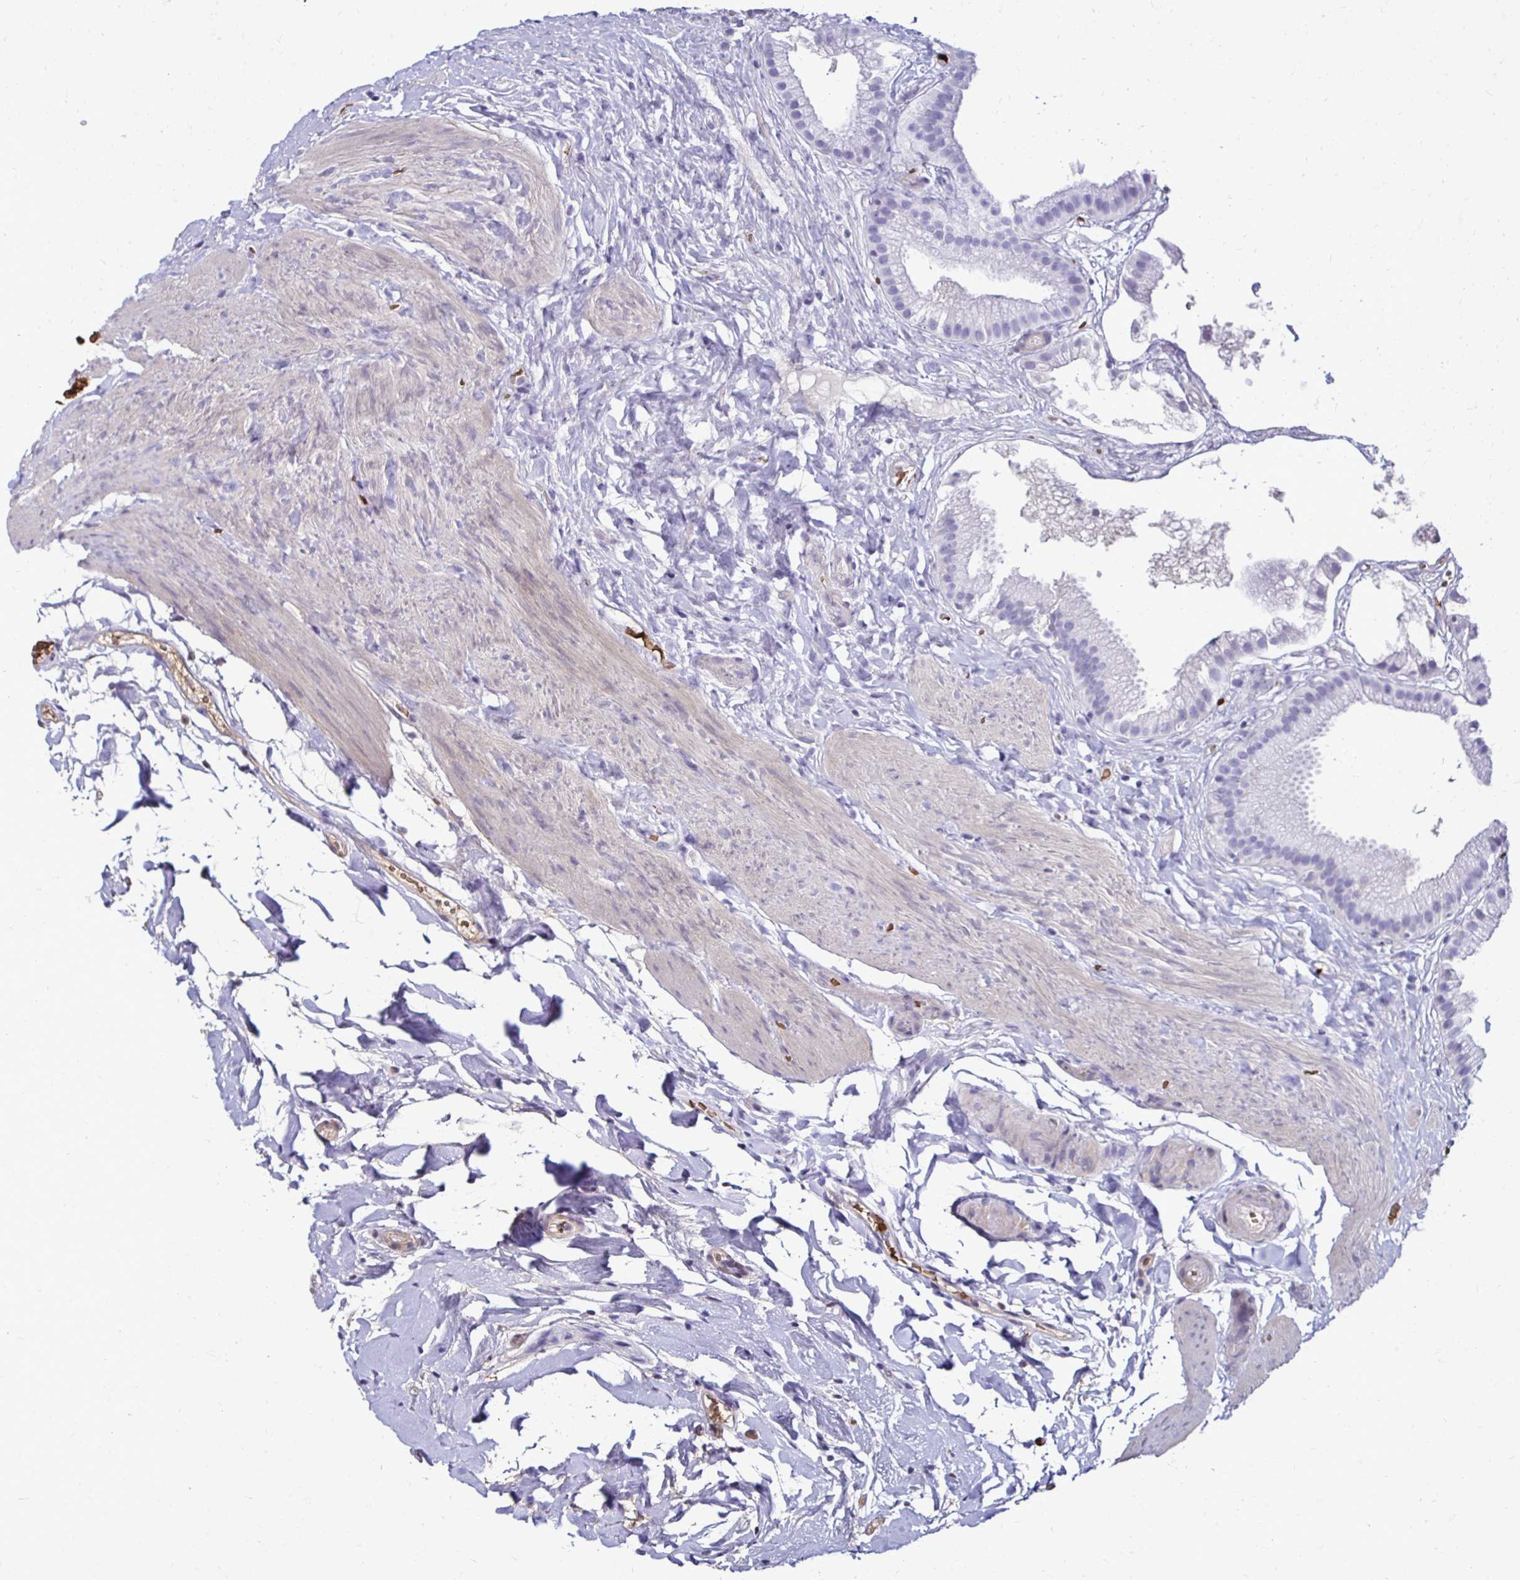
{"staining": {"intensity": "negative", "quantity": "none", "location": "none"}, "tissue": "gallbladder", "cell_type": "Glandular cells", "image_type": "normal", "snomed": [{"axis": "morphology", "description": "Normal tissue, NOS"}, {"axis": "topography", "description": "Gallbladder"}], "caption": "Protein analysis of benign gallbladder shows no significant expression in glandular cells.", "gene": "RHBDL3", "patient": {"sex": "female", "age": 63}}